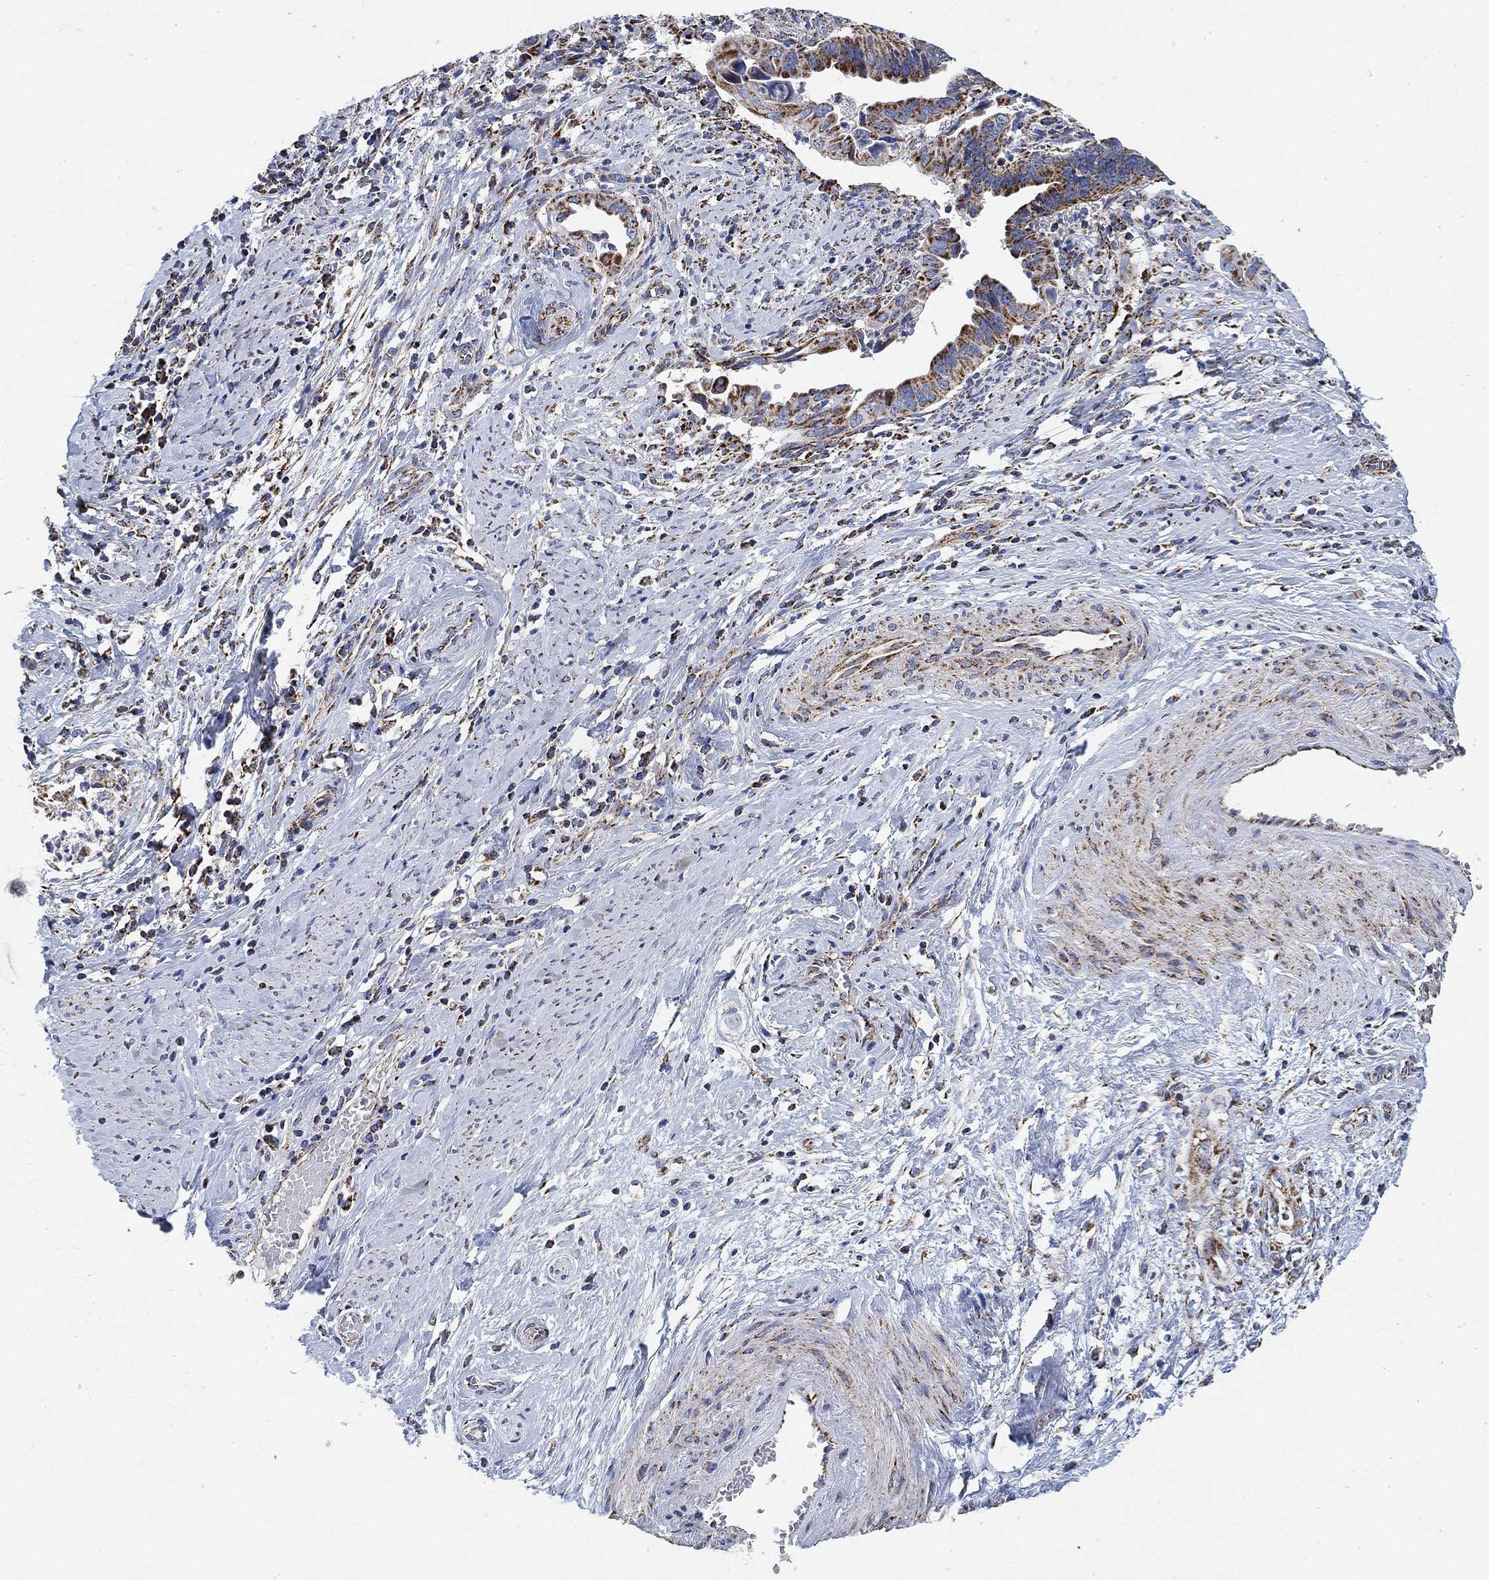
{"staining": {"intensity": "strong", "quantity": "25%-75%", "location": "cytoplasmic/membranous"}, "tissue": "cervical cancer", "cell_type": "Tumor cells", "image_type": "cancer", "snomed": [{"axis": "morphology", "description": "Adenocarcinoma, NOS"}, {"axis": "topography", "description": "Cervix"}], "caption": "Cervical cancer (adenocarcinoma) stained for a protein shows strong cytoplasmic/membranous positivity in tumor cells.", "gene": "NDUFS3", "patient": {"sex": "female", "age": 42}}